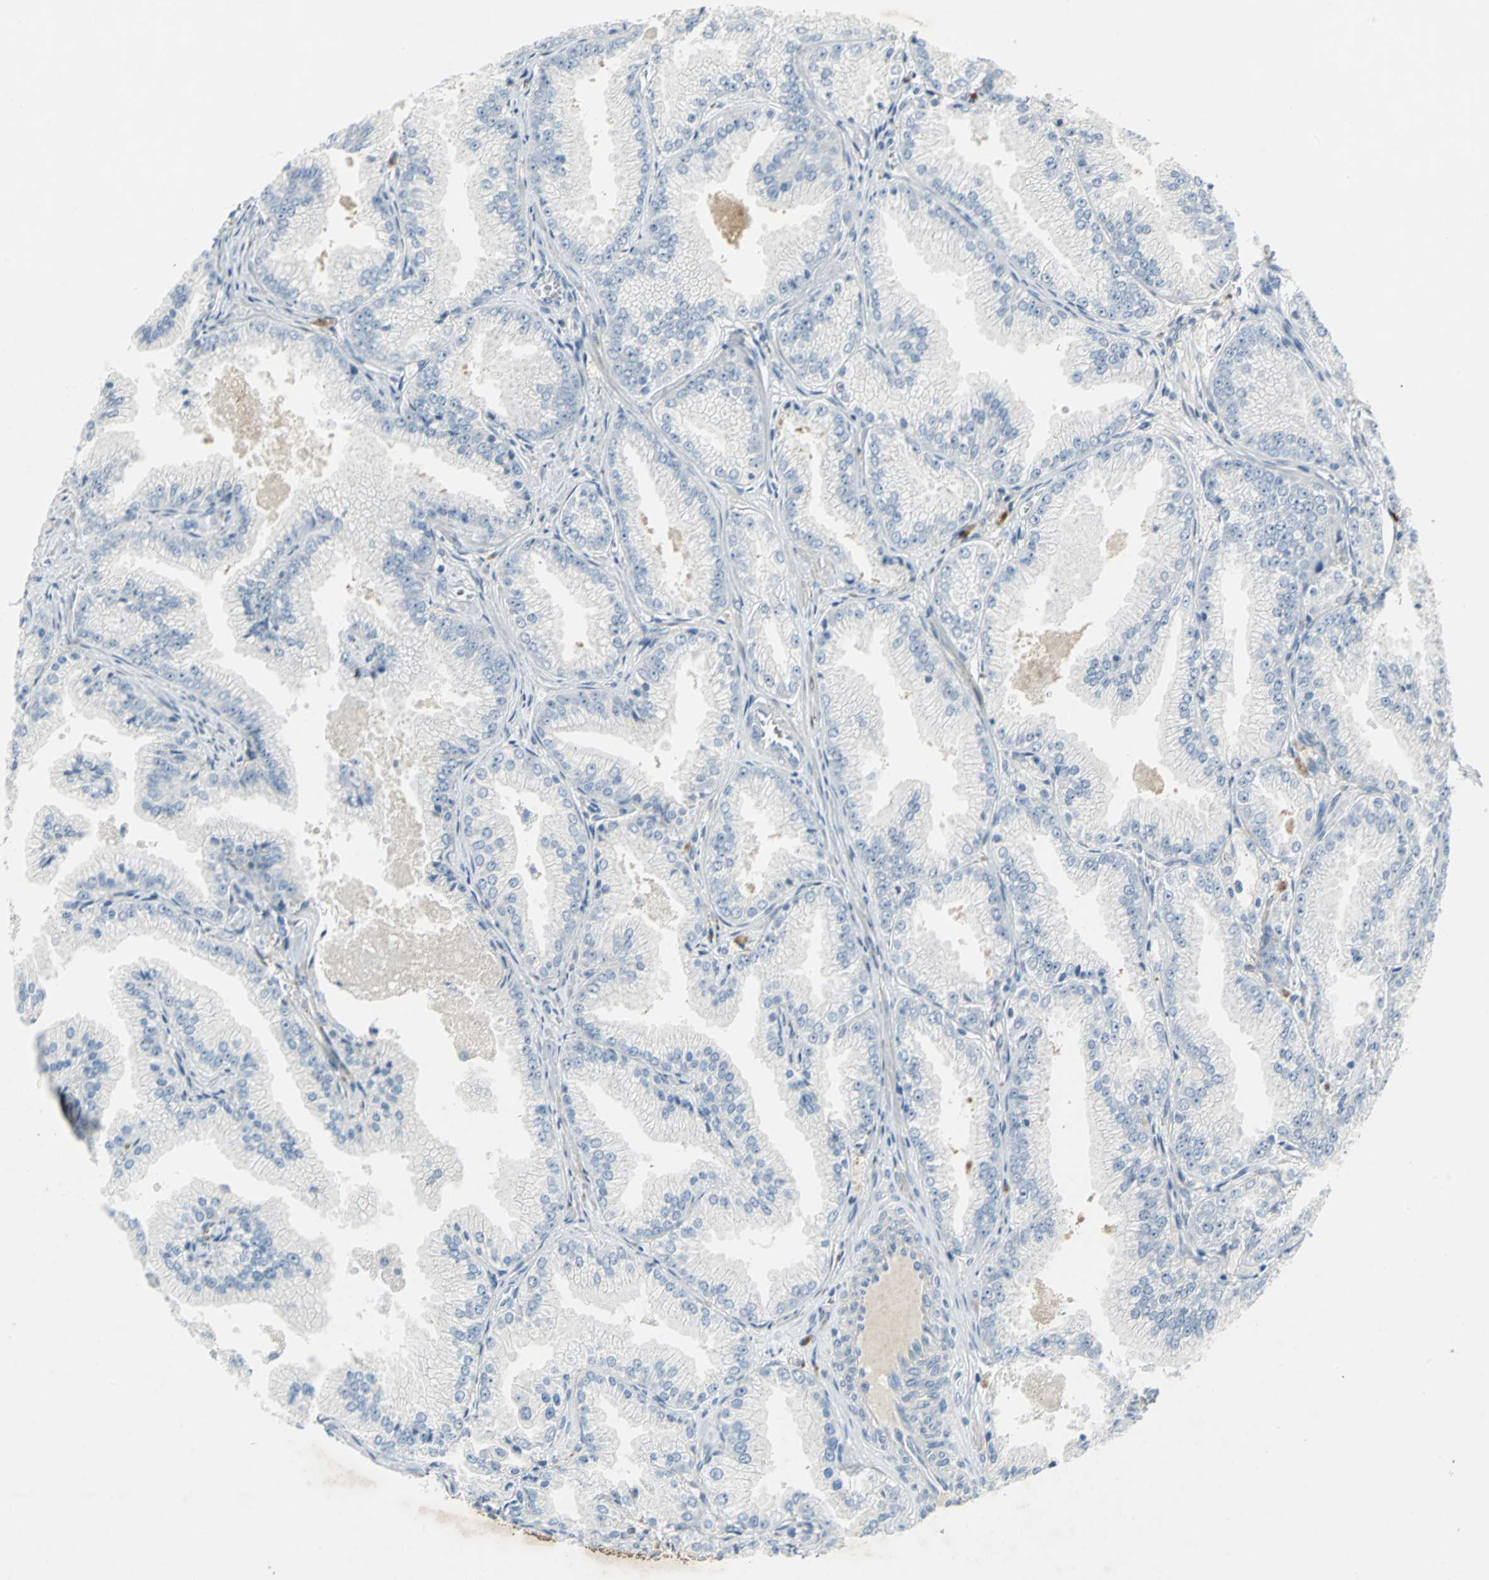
{"staining": {"intensity": "negative", "quantity": "none", "location": "none"}, "tissue": "prostate cancer", "cell_type": "Tumor cells", "image_type": "cancer", "snomed": [{"axis": "morphology", "description": "Adenocarcinoma, High grade"}, {"axis": "topography", "description": "Prostate"}], "caption": "Tumor cells are negative for brown protein staining in prostate cancer.", "gene": "PTGDS", "patient": {"sex": "male", "age": 61}}